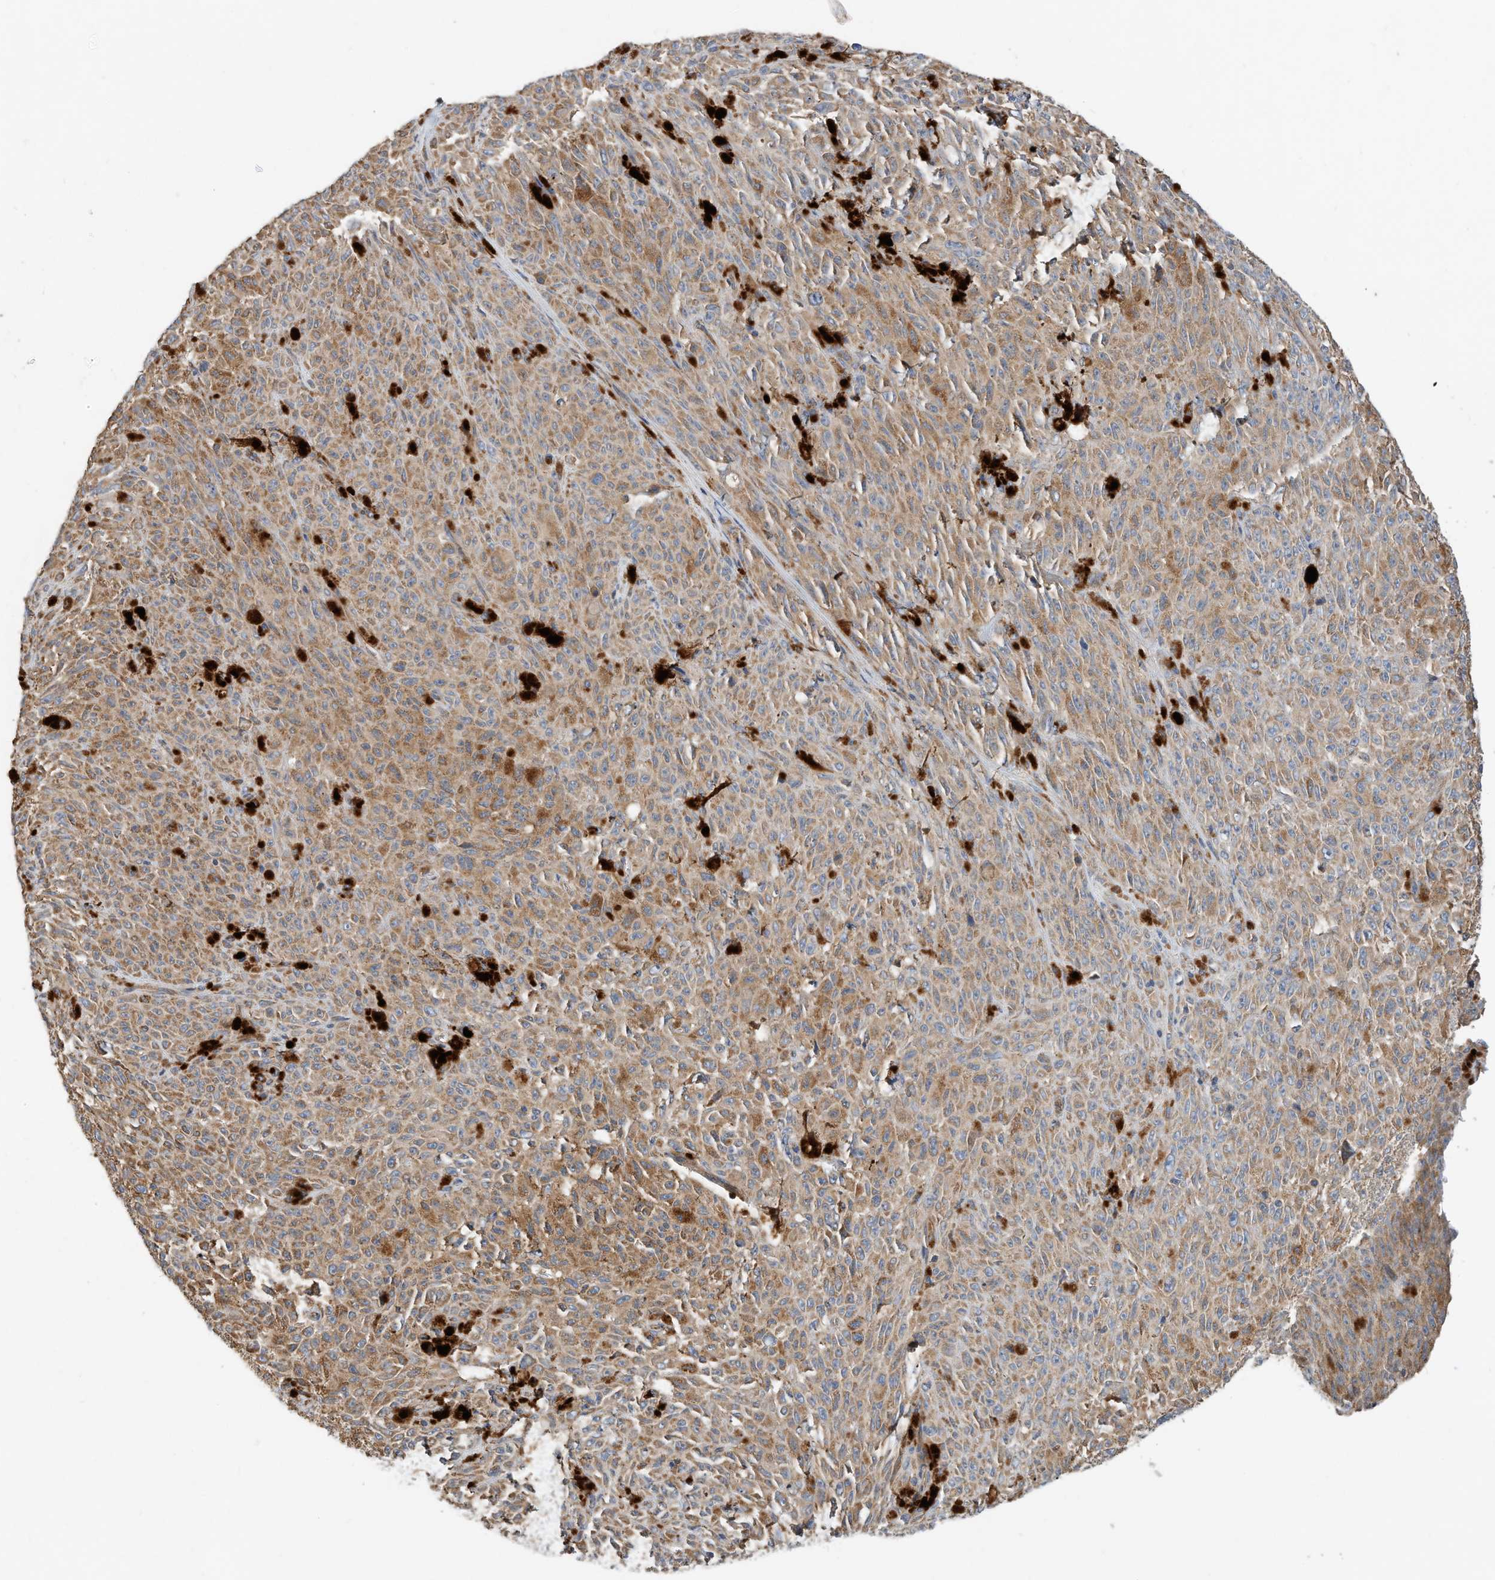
{"staining": {"intensity": "moderate", "quantity": ">75%", "location": "cytoplasmic/membranous"}, "tissue": "melanoma", "cell_type": "Tumor cells", "image_type": "cancer", "snomed": [{"axis": "morphology", "description": "Malignant melanoma, NOS"}, {"axis": "topography", "description": "Skin"}], "caption": "Protein analysis of melanoma tissue demonstrates moderate cytoplasmic/membranous expression in approximately >75% of tumor cells.", "gene": "CPAMD8", "patient": {"sex": "female", "age": 82}}